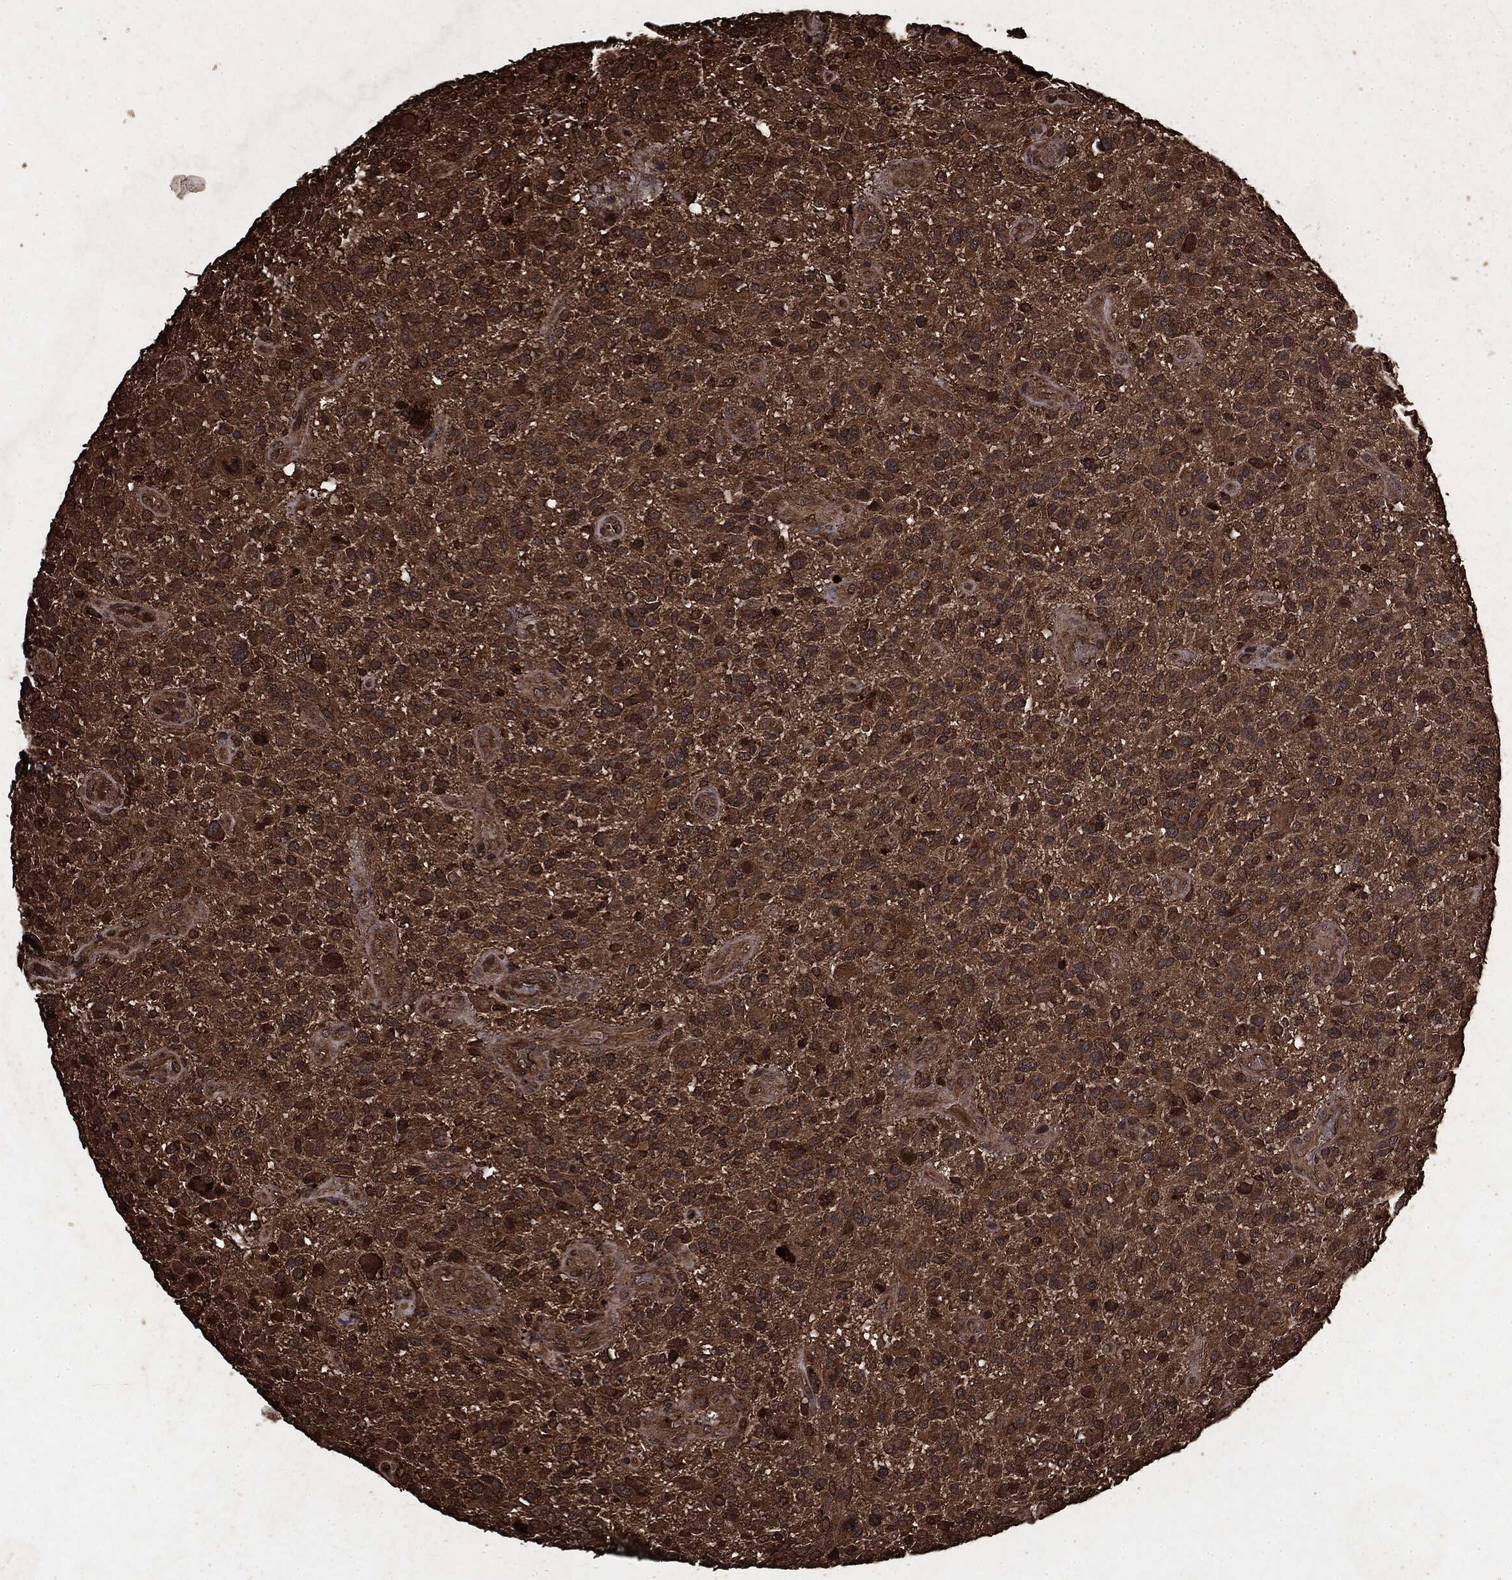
{"staining": {"intensity": "moderate", "quantity": ">75%", "location": "cytoplasmic/membranous"}, "tissue": "glioma", "cell_type": "Tumor cells", "image_type": "cancer", "snomed": [{"axis": "morphology", "description": "Glioma, malignant, High grade"}, {"axis": "topography", "description": "Brain"}], "caption": "A brown stain highlights moderate cytoplasmic/membranous staining of a protein in human malignant high-grade glioma tumor cells.", "gene": "ARAF", "patient": {"sex": "male", "age": 47}}